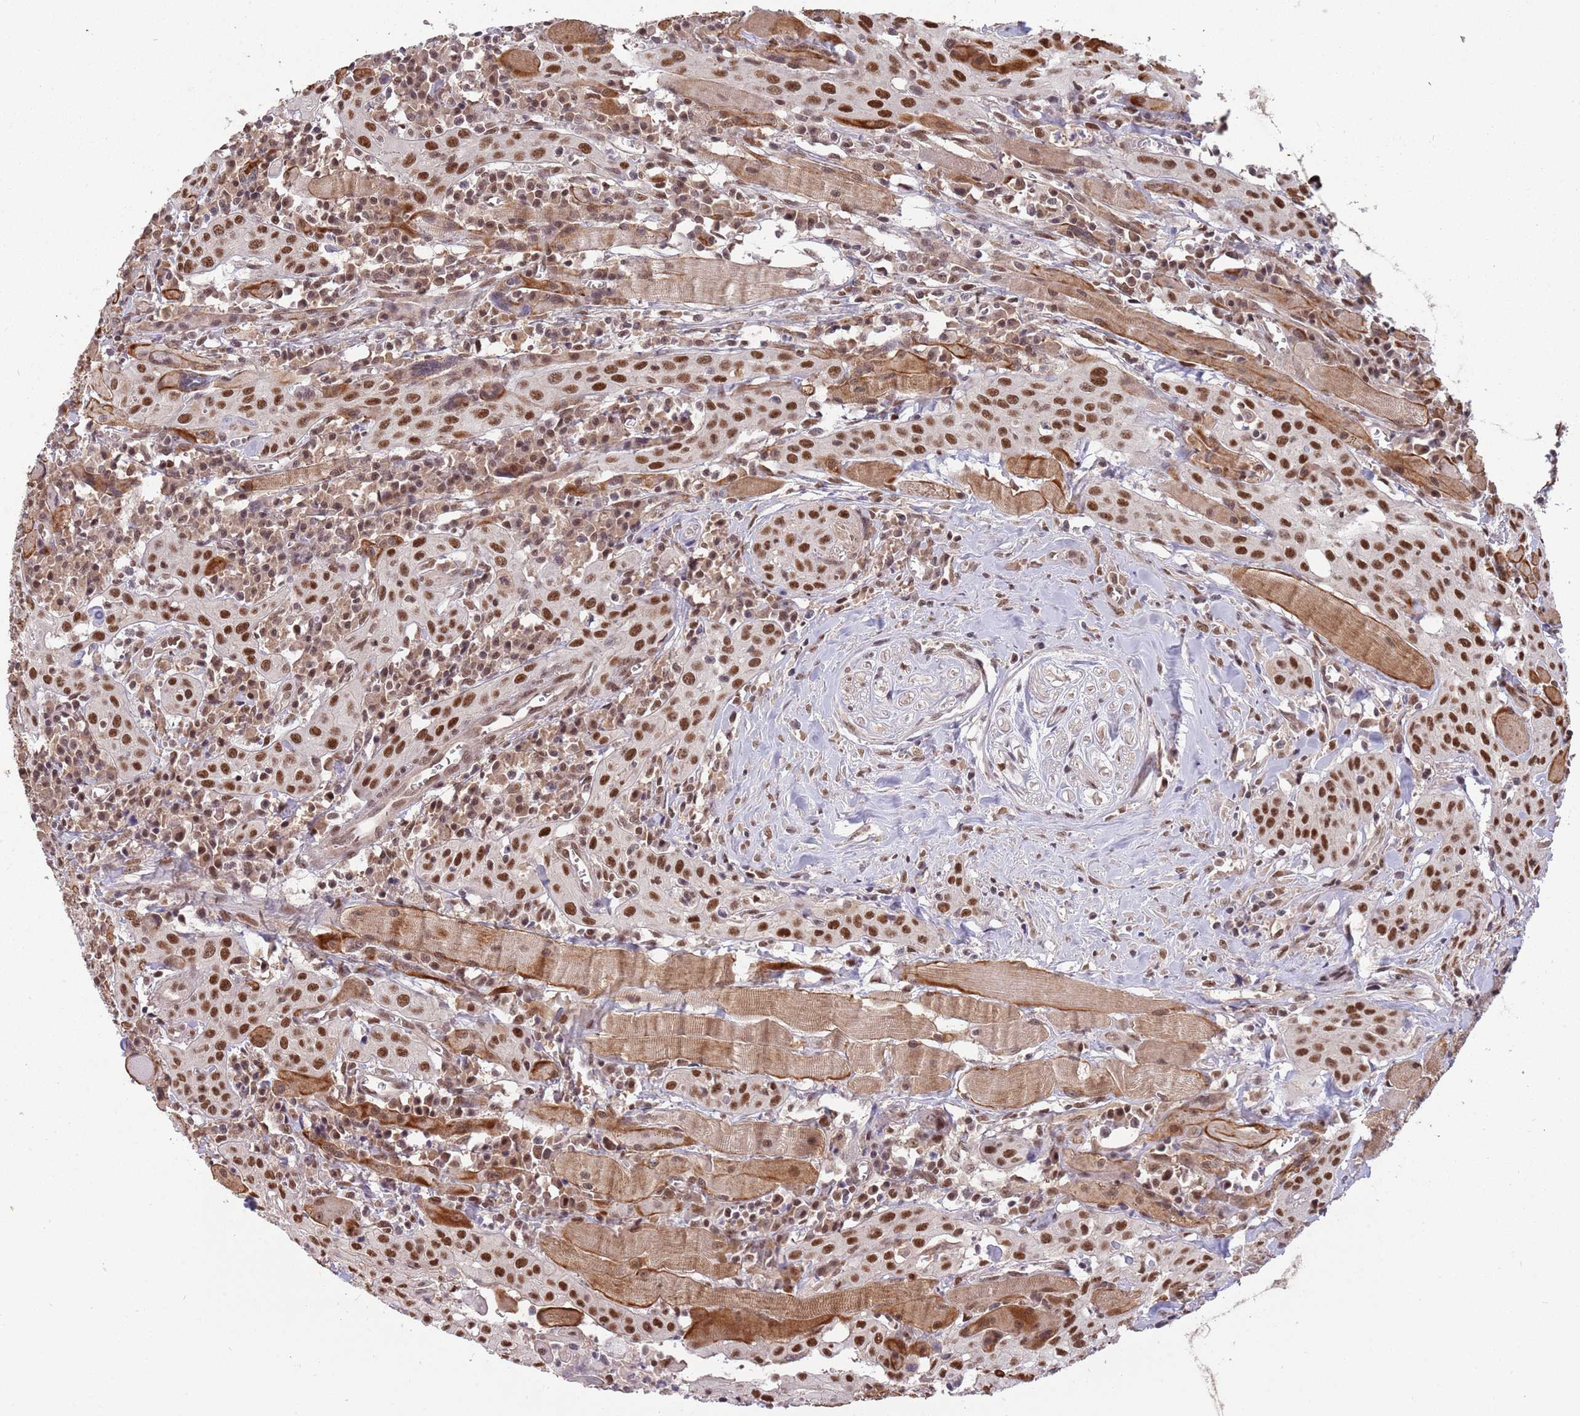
{"staining": {"intensity": "strong", "quantity": ">75%", "location": "nuclear"}, "tissue": "head and neck cancer", "cell_type": "Tumor cells", "image_type": "cancer", "snomed": [{"axis": "morphology", "description": "Squamous cell carcinoma, NOS"}, {"axis": "topography", "description": "Oral tissue"}, {"axis": "topography", "description": "Head-Neck"}], "caption": "Strong nuclear protein staining is identified in approximately >75% of tumor cells in head and neck cancer (squamous cell carcinoma).", "gene": "ZBTB7A", "patient": {"sex": "female", "age": 70}}